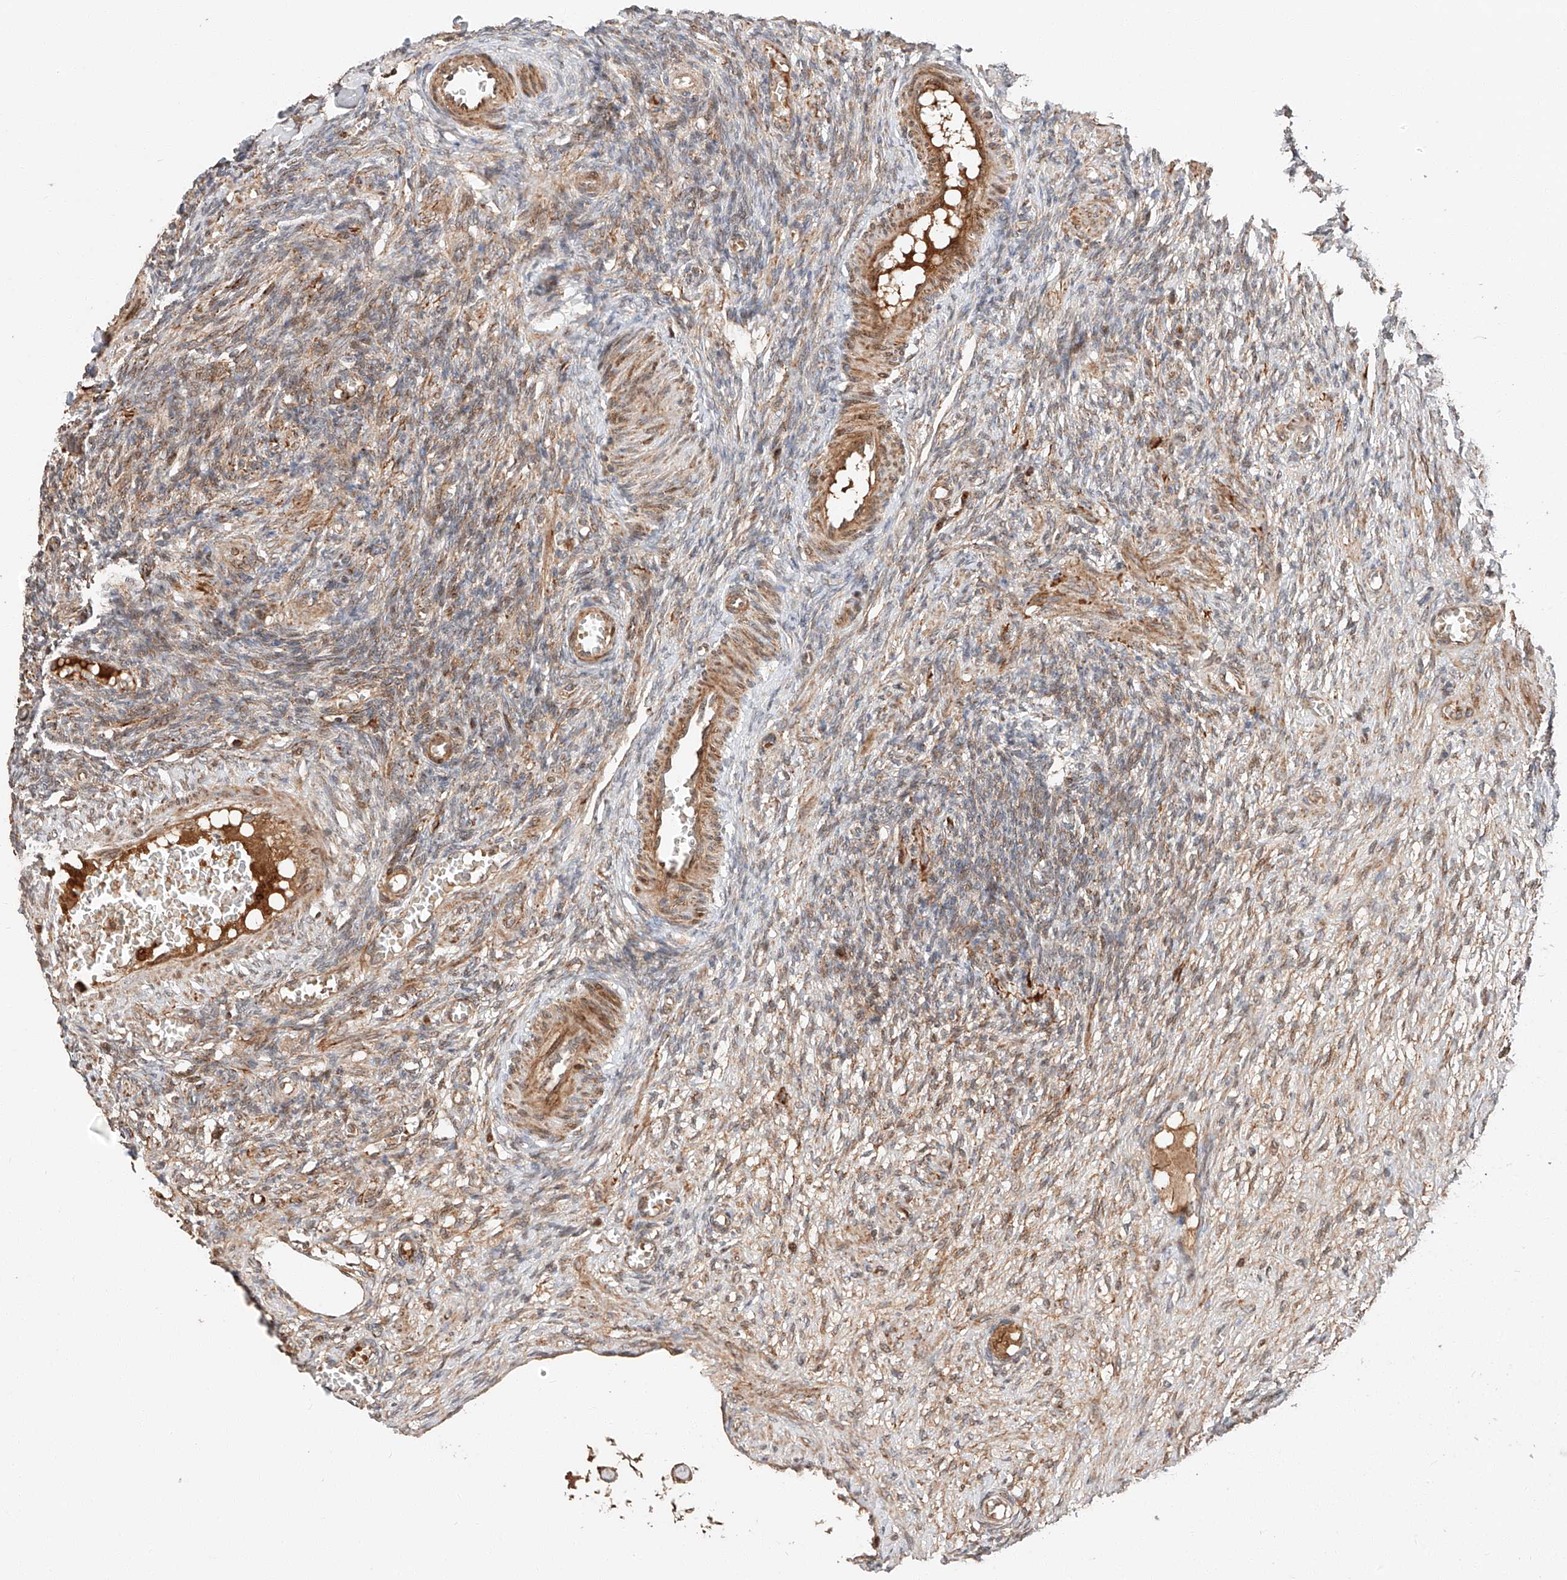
{"staining": {"intensity": "moderate", "quantity": ">75%", "location": "cytoplasmic/membranous"}, "tissue": "ovary", "cell_type": "Follicle cells", "image_type": "normal", "snomed": [{"axis": "morphology", "description": "Normal tissue, NOS"}, {"axis": "topography", "description": "Ovary"}], "caption": "The immunohistochemical stain labels moderate cytoplasmic/membranous expression in follicle cells of benign ovary. The staining was performed using DAB to visualize the protein expression in brown, while the nuclei were stained in blue with hematoxylin (Magnification: 20x).", "gene": "ARHGAP33", "patient": {"sex": "female", "age": 27}}